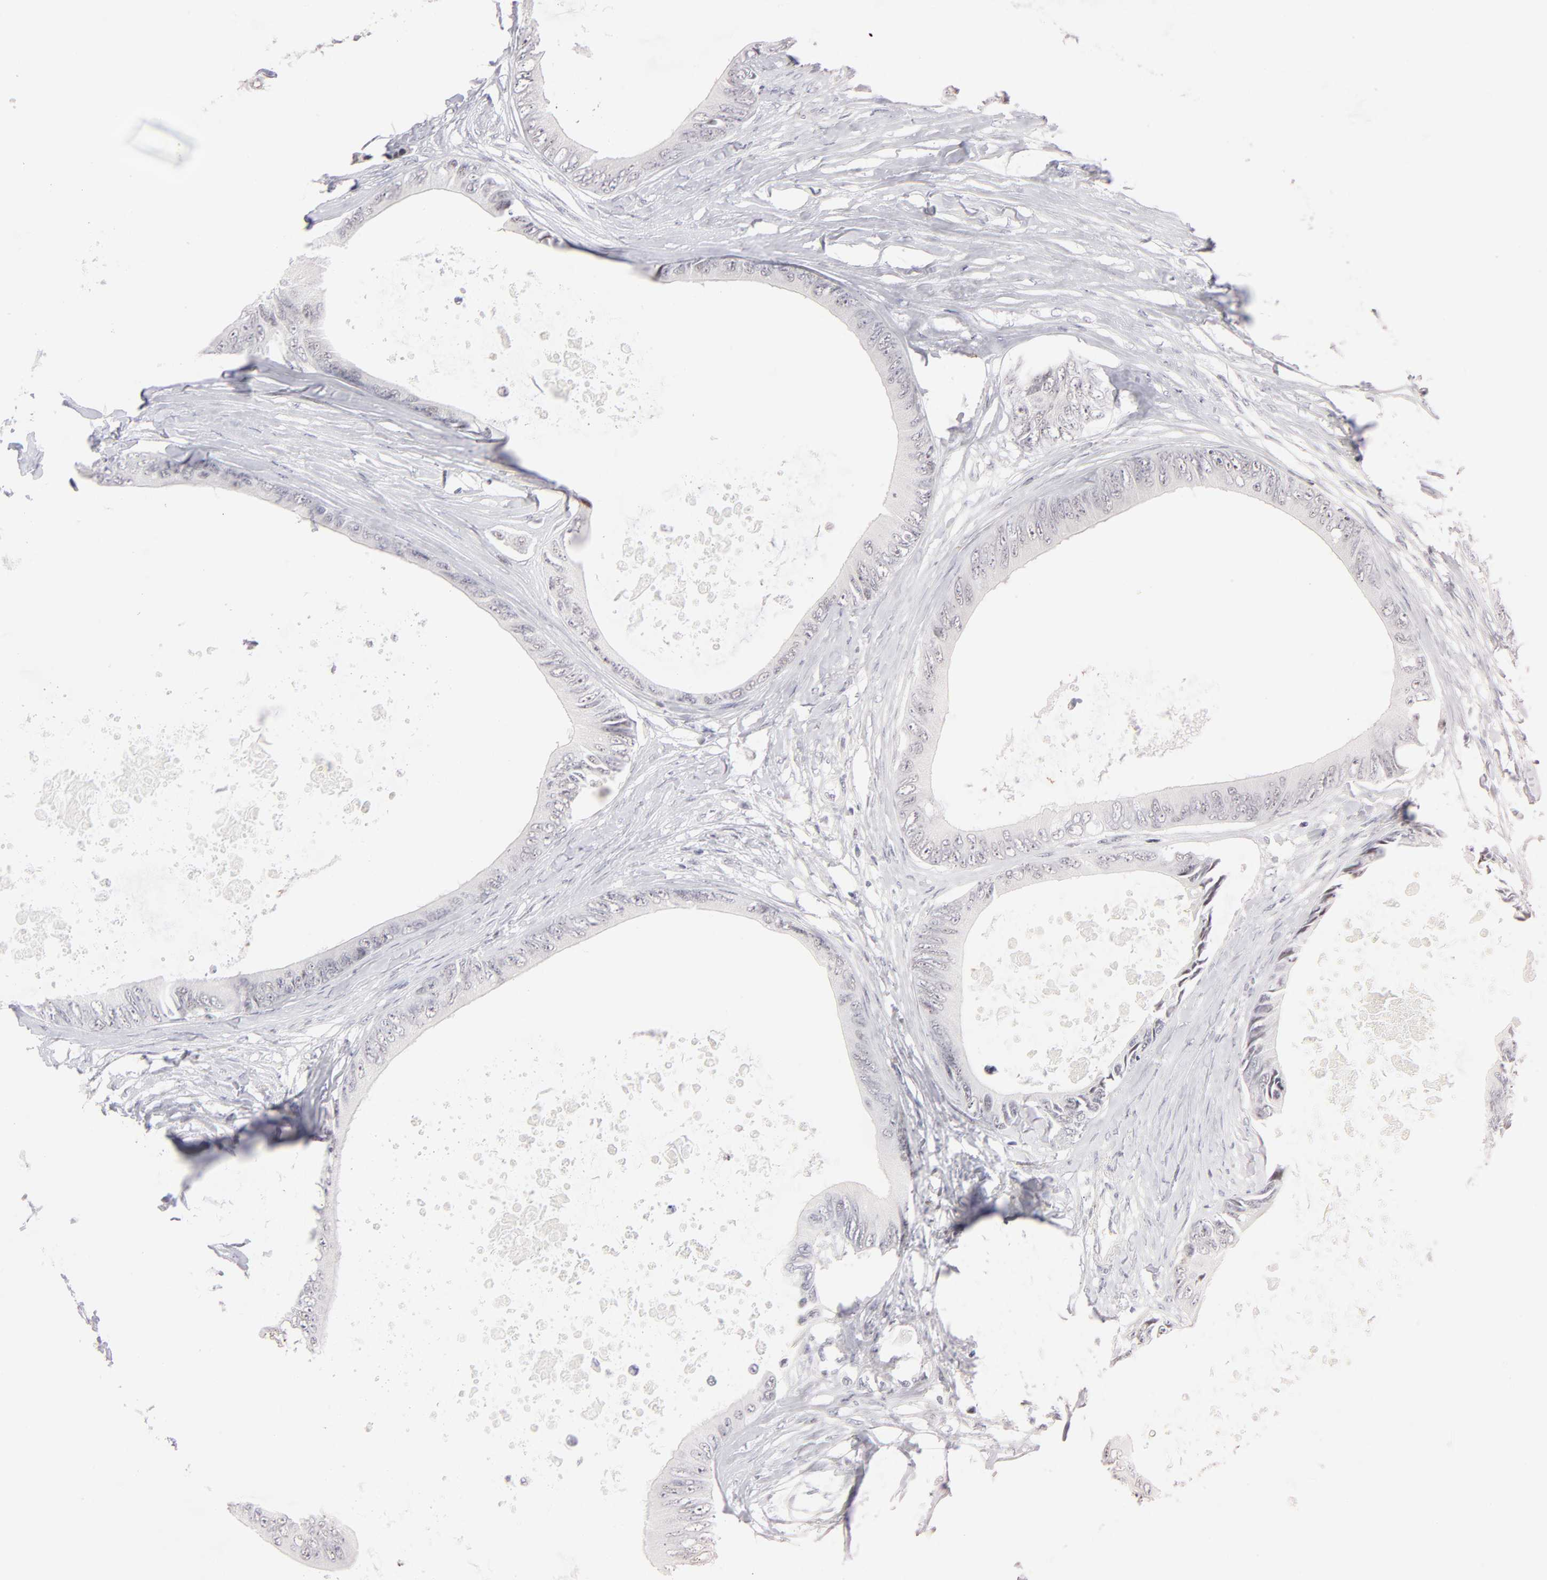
{"staining": {"intensity": "negative", "quantity": "none", "location": "none"}, "tissue": "colorectal cancer", "cell_type": "Tumor cells", "image_type": "cancer", "snomed": [{"axis": "morphology", "description": "Normal tissue, NOS"}, {"axis": "morphology", "description": "Adenocarcinoma, NOS"}, {"axis": "topography", "description": "Rectum"}, {"axis": "topography", "description": "Peripheral nerve tissue"}], "caption": "Tumor cells are negative for brown protein staining in colorectal adenocarcinoma.", "gene": "KHNYN", "patient": {"sex": "female", "age": 77}}